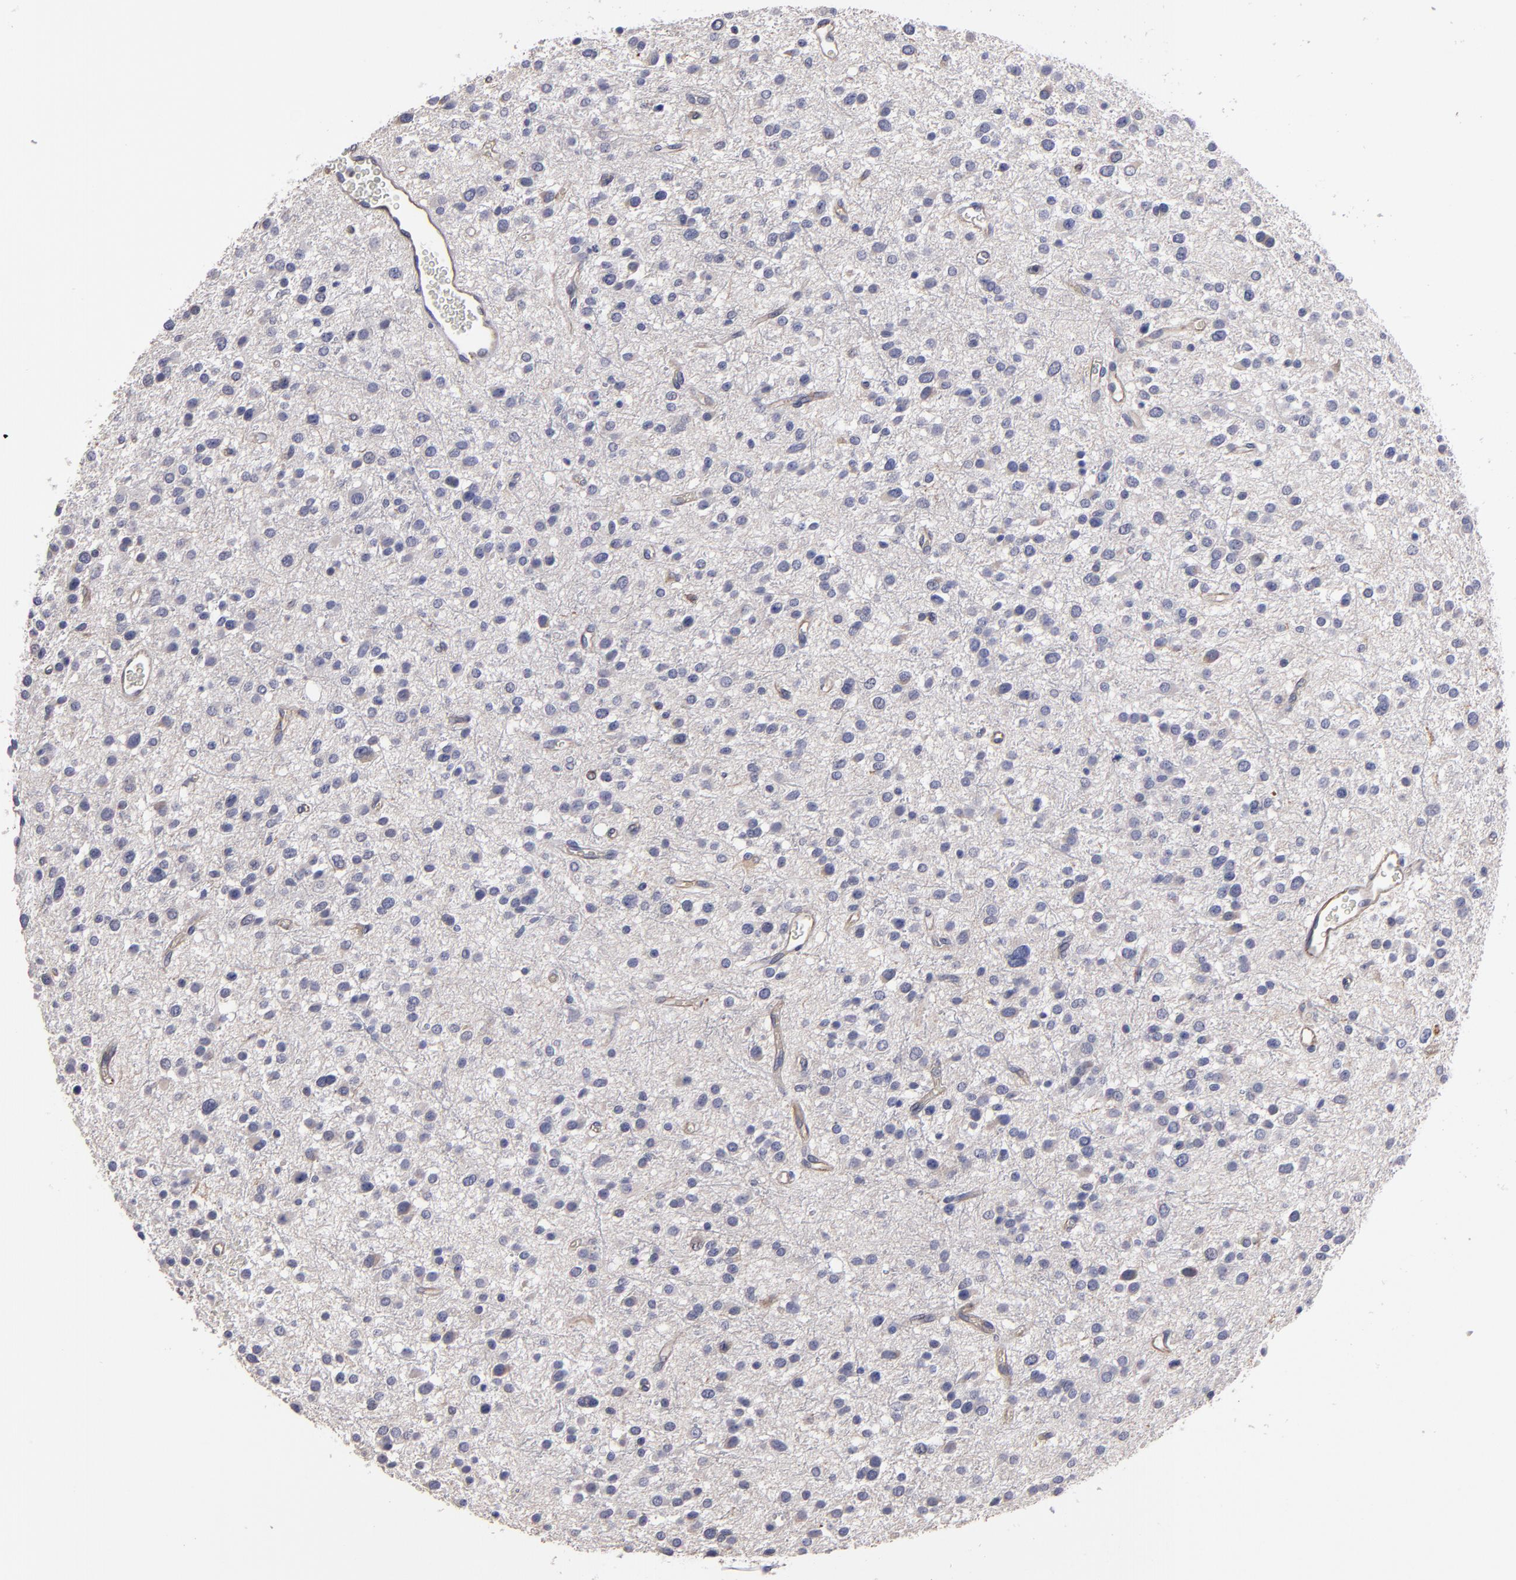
{"staining": {"intensity": "weak", "quantity": "<25%", "location": "cytoplasmic/membranous"}, "tissue": "glioma", "cell_type": "Tumor cells", "image_type": "cancer", "snomed": [{"axis": "morphology", "description": "Glioma, malignant, Low grade"}, {"axis": "topography", "description": "Brain"}], "caption": "DAB immunohistochemical staining of malignant glioma (low-grade) reveals no significant positivity in tumor cells. The staining is performed using DAB (3,3'-diaminobenzidine) brown chromogen with nuclei counter-stained in using hematoxylin.", "gene": "SLMAP", "patient": {"sex": "female", "age": 36}}